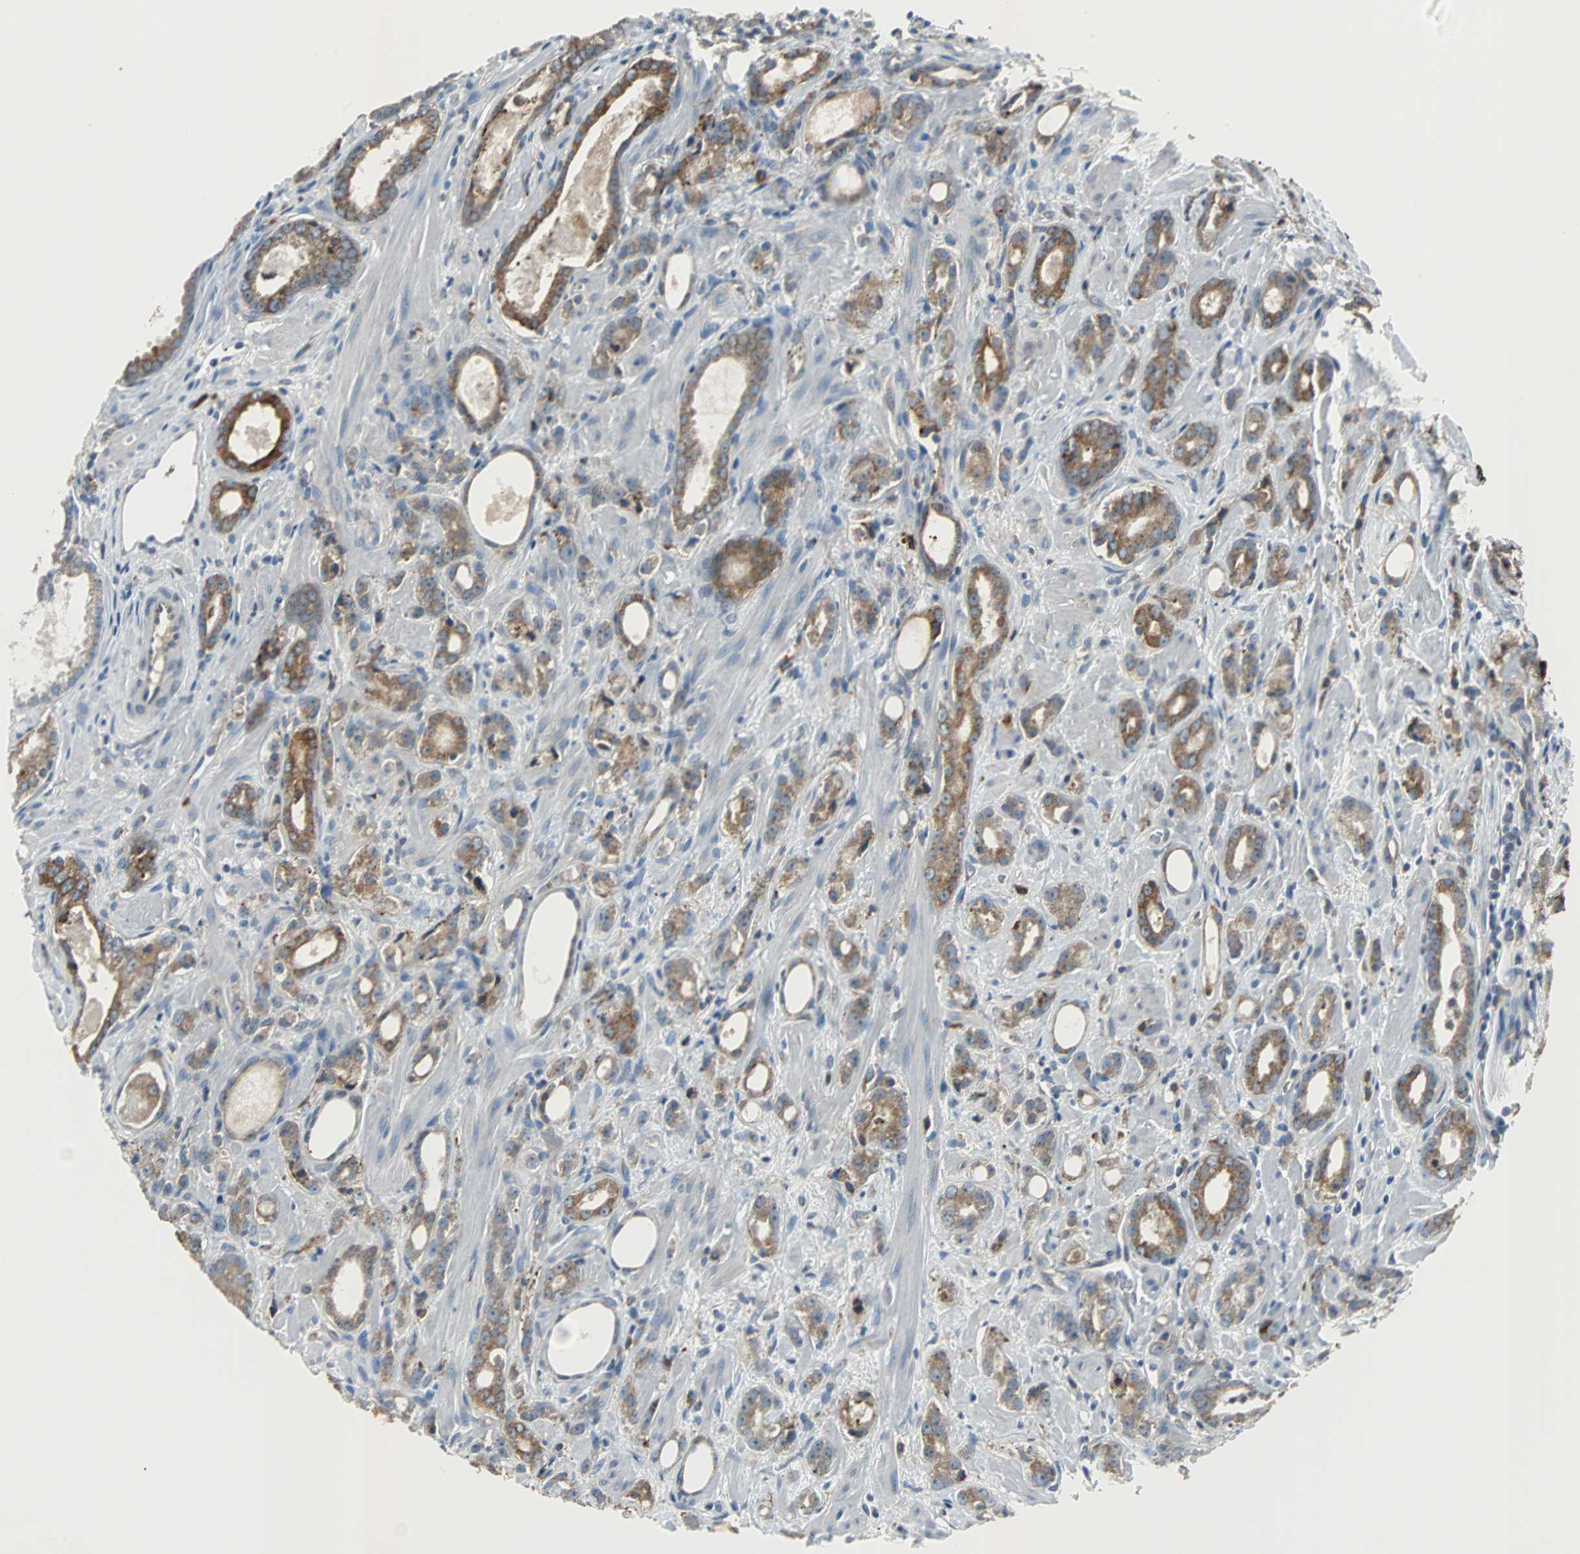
{"staining": {"intensity": "moderate", "quantity": "25%-75%", "location": "cytoplasmic/membranous"}, "tissue": "prostate cancer", "cell_type": "Tumor cells", "image_type": "cancer", "snomed": [{"axis": "morphology", "description": "Adenocarcinoma, Low grade"}, {"axis": "topography", "description": "Prostate"}], "caption": "Human prostate cancer (adenocarcinoma (low-grade)) stained with a protein marker demonstrates moderate staining in tumor cells.", "gene": "PDIA4", "patient": {"sex": "male", "age": 57}}